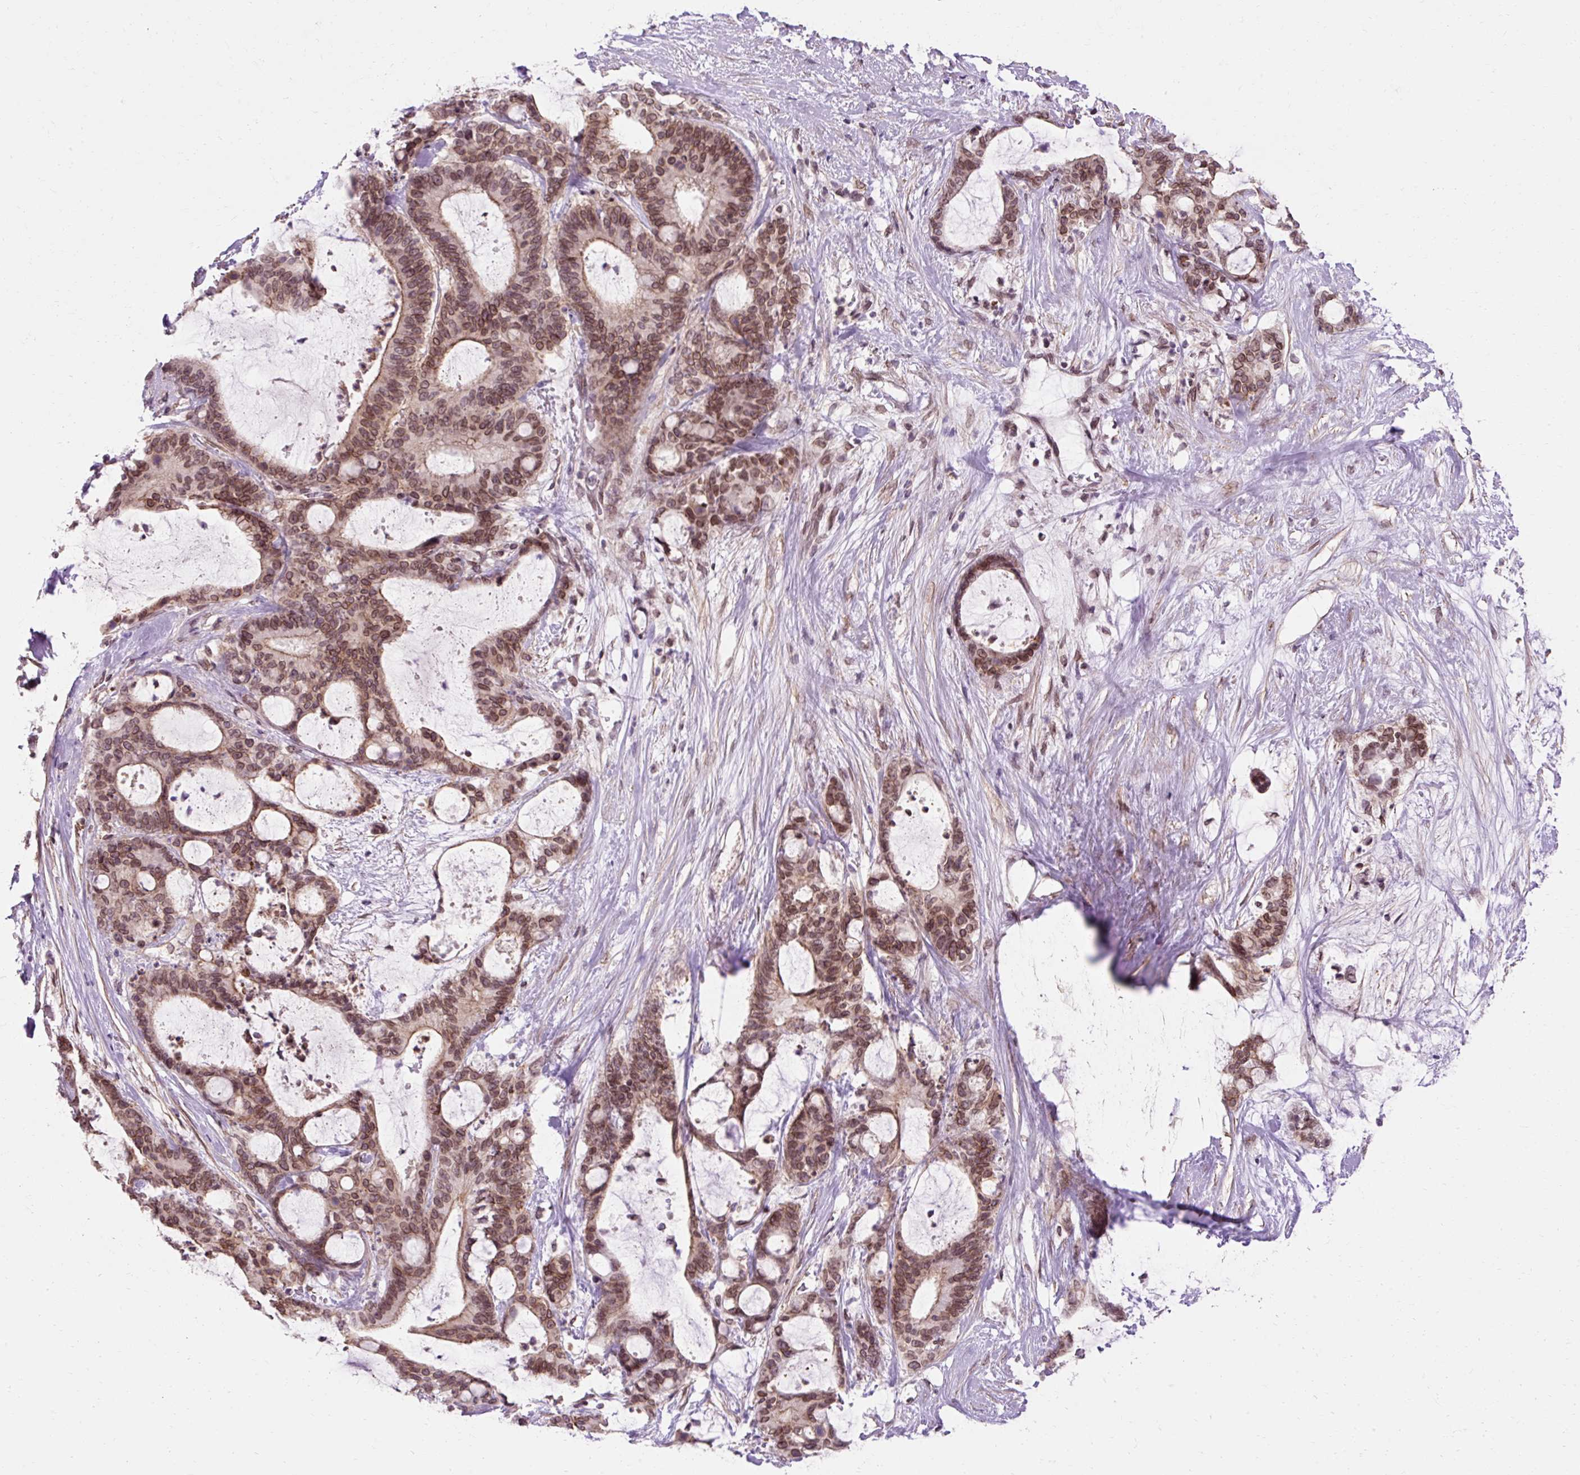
{"staining": {"intensity": "moderate", "quantity": ">75%", "location": "cytoplasmic/membranous,nuclear"}, "tissue": "liver cancer", "cell_type": "Tumor cells", "image_type": "cancer", "snomed": [{"axis": "morphology", "description": "Normal tissue, NOS"}, {"axis": "morphology", "description": "Cholangiocarcinoma"}, {"axis": "topography", "description": "Liver"}, {"axis": "topography", "description": "Peripheral nerve tissue"}], "caption": "Moderate cytoplasmic/membranous and nuclear expression is present in about >75% of tumor cells in cholangiocarcinoma (liver). (brown staining indicates protein expression, while blue staining denotes nuclei).", "gene": "ZNF610", "patient": {"sex": "female", "age": 73}}